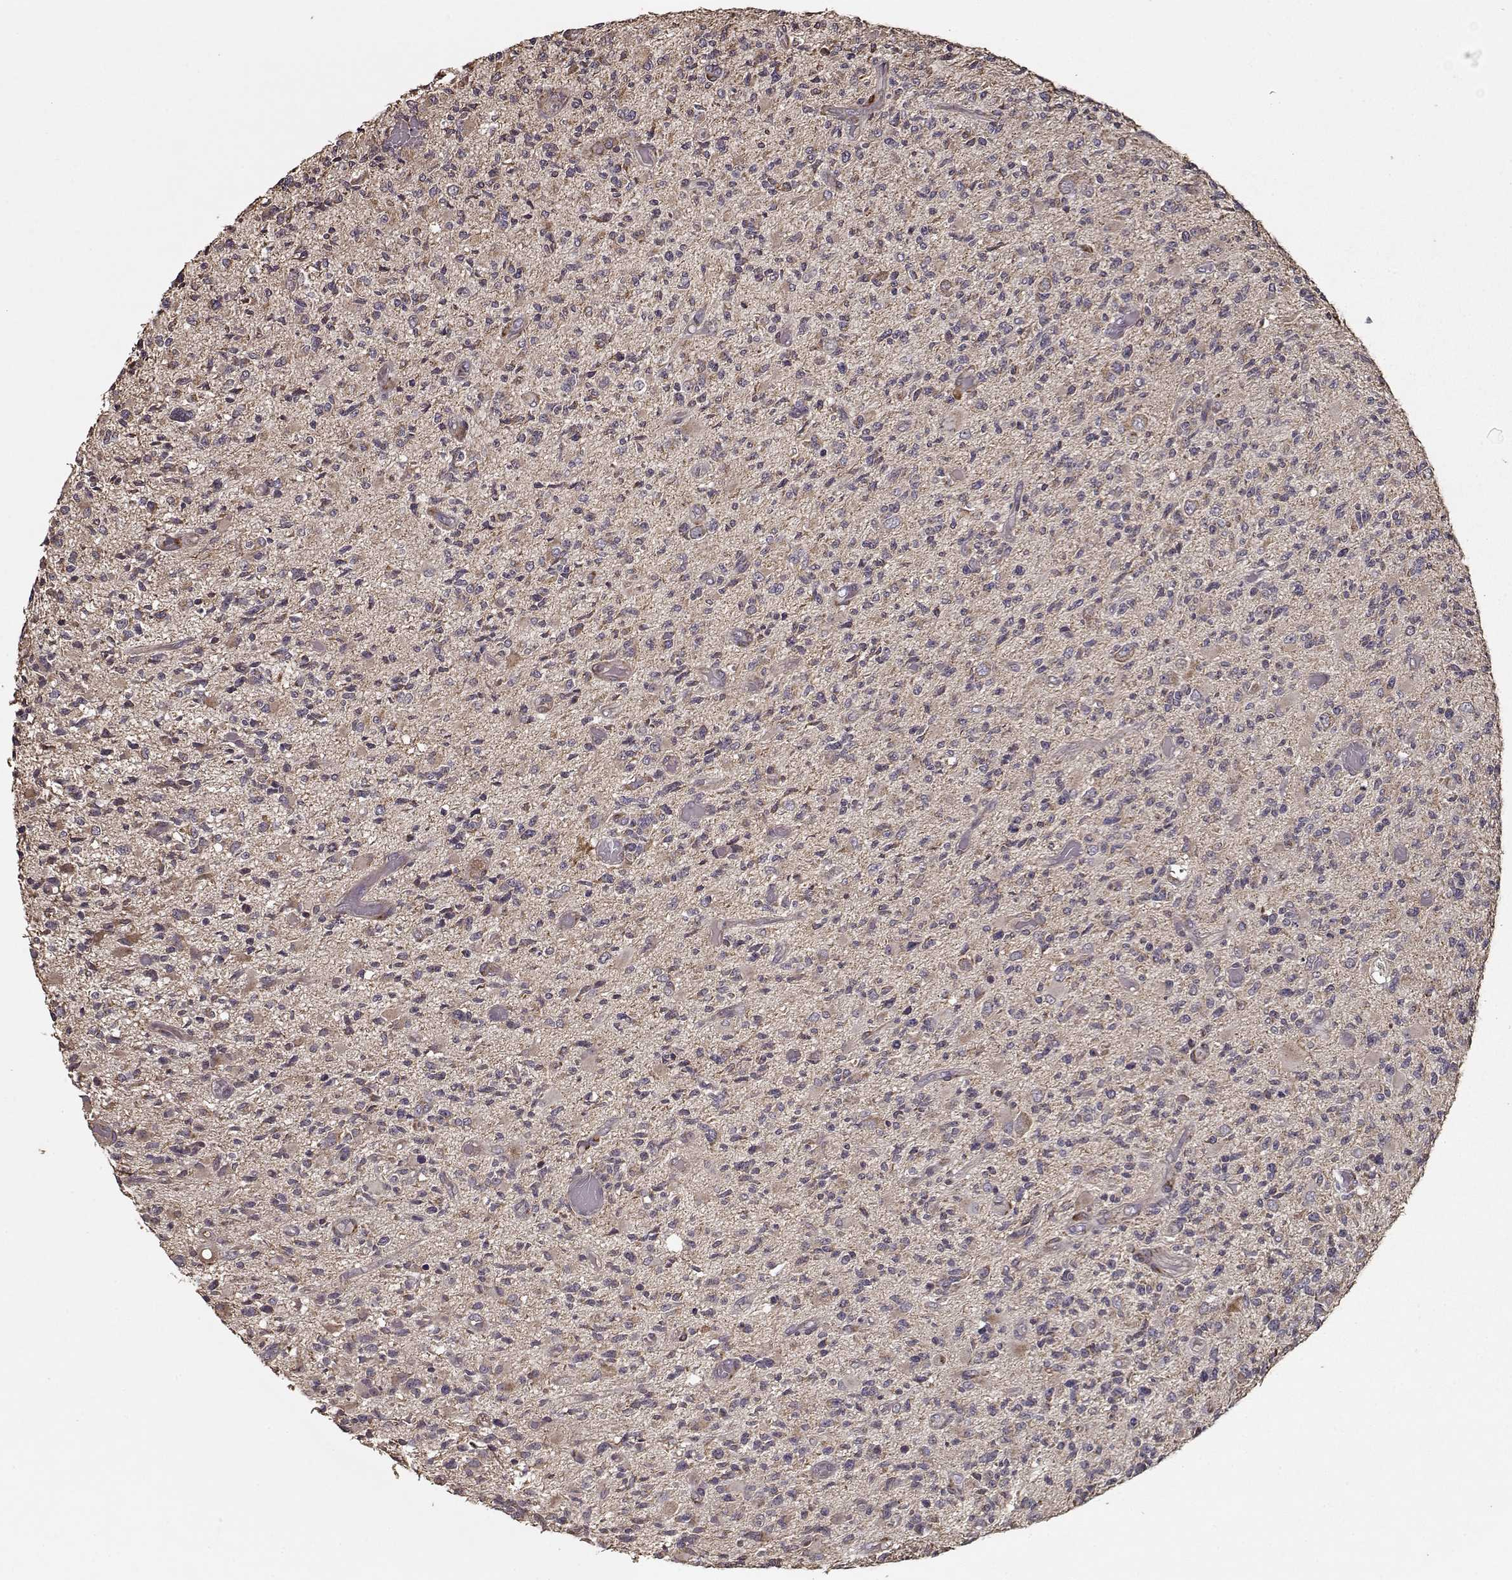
{"staining": {"intensity": "negative", "quantity": "none", "location": "none"}, "tissue": "glioma", "cell_type": "Tumor cells", "image_type": "cancer", "snomed": [{"axis": "morphology", "description": "Glioma, malignant, High grade"}, {"axis": "topography", "description": "Brain"}], "caption": "This is an IHC image of malignant glioma (high-grade). There is no staining in tumor cells.", "gene": "IMMP1L", "patient": {"sex": "female", "age": 63}}